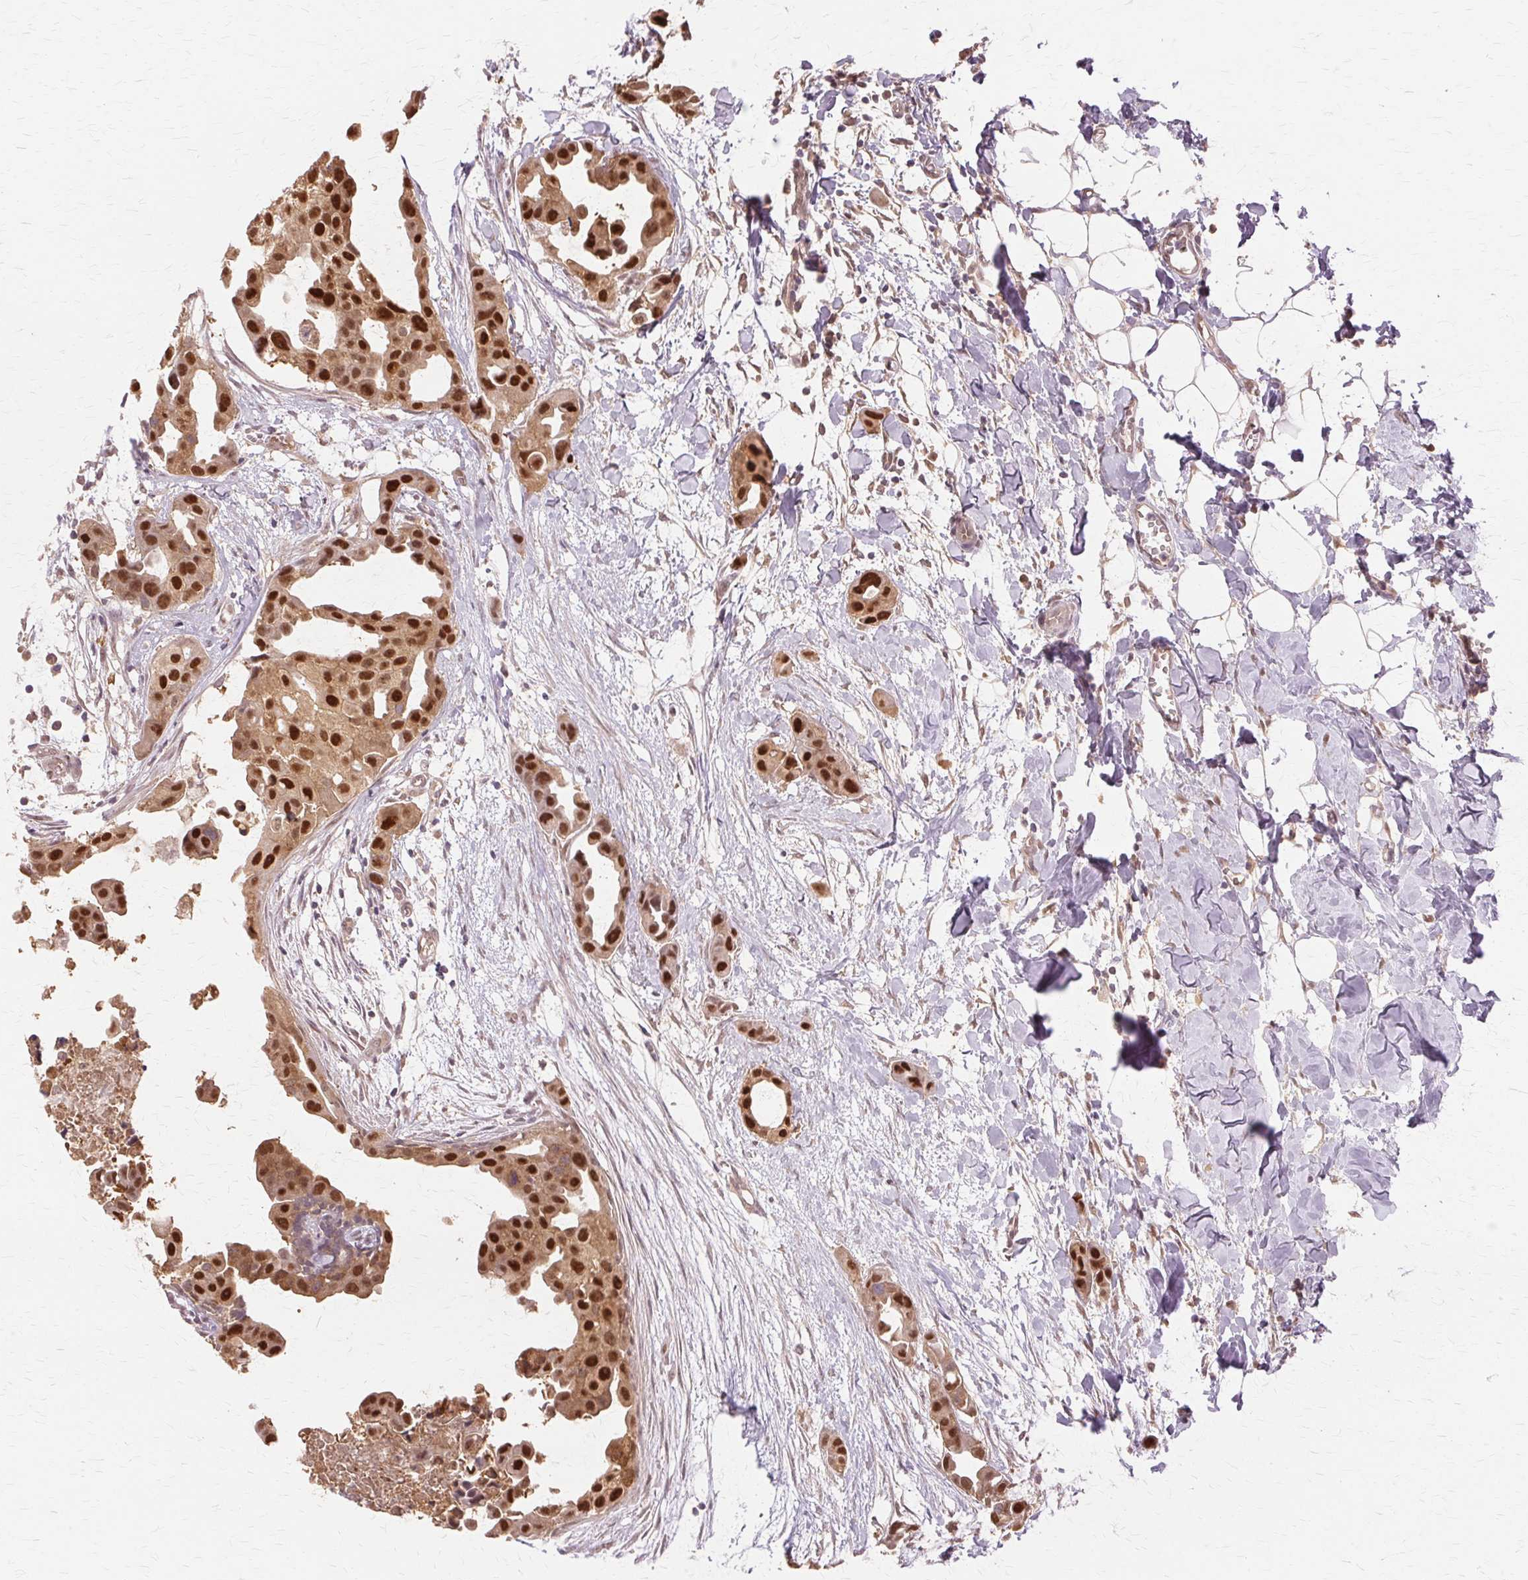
{"staining": {"intensity": "strong", "quantity": ">75%", "location": "cytoplasmic/membranous,nuclear"}, "tissue": "breast cancer", "cell_type": "Tumor cells", "image_type": "cancer", "snomed": [{"axis": "morphology", "description": "Duct carcinoma"}, {"axis": "topography", "description": "Breast"}], "caption": "Breast intraductal carcinoma was stained to show a protein in brown. There is high levels of strong cytoplasmic/membranous and nuclear expression in about >75% of tumor cells.", "gene": "PRMT5", "patient": {"sex": "female", "age": 38}}